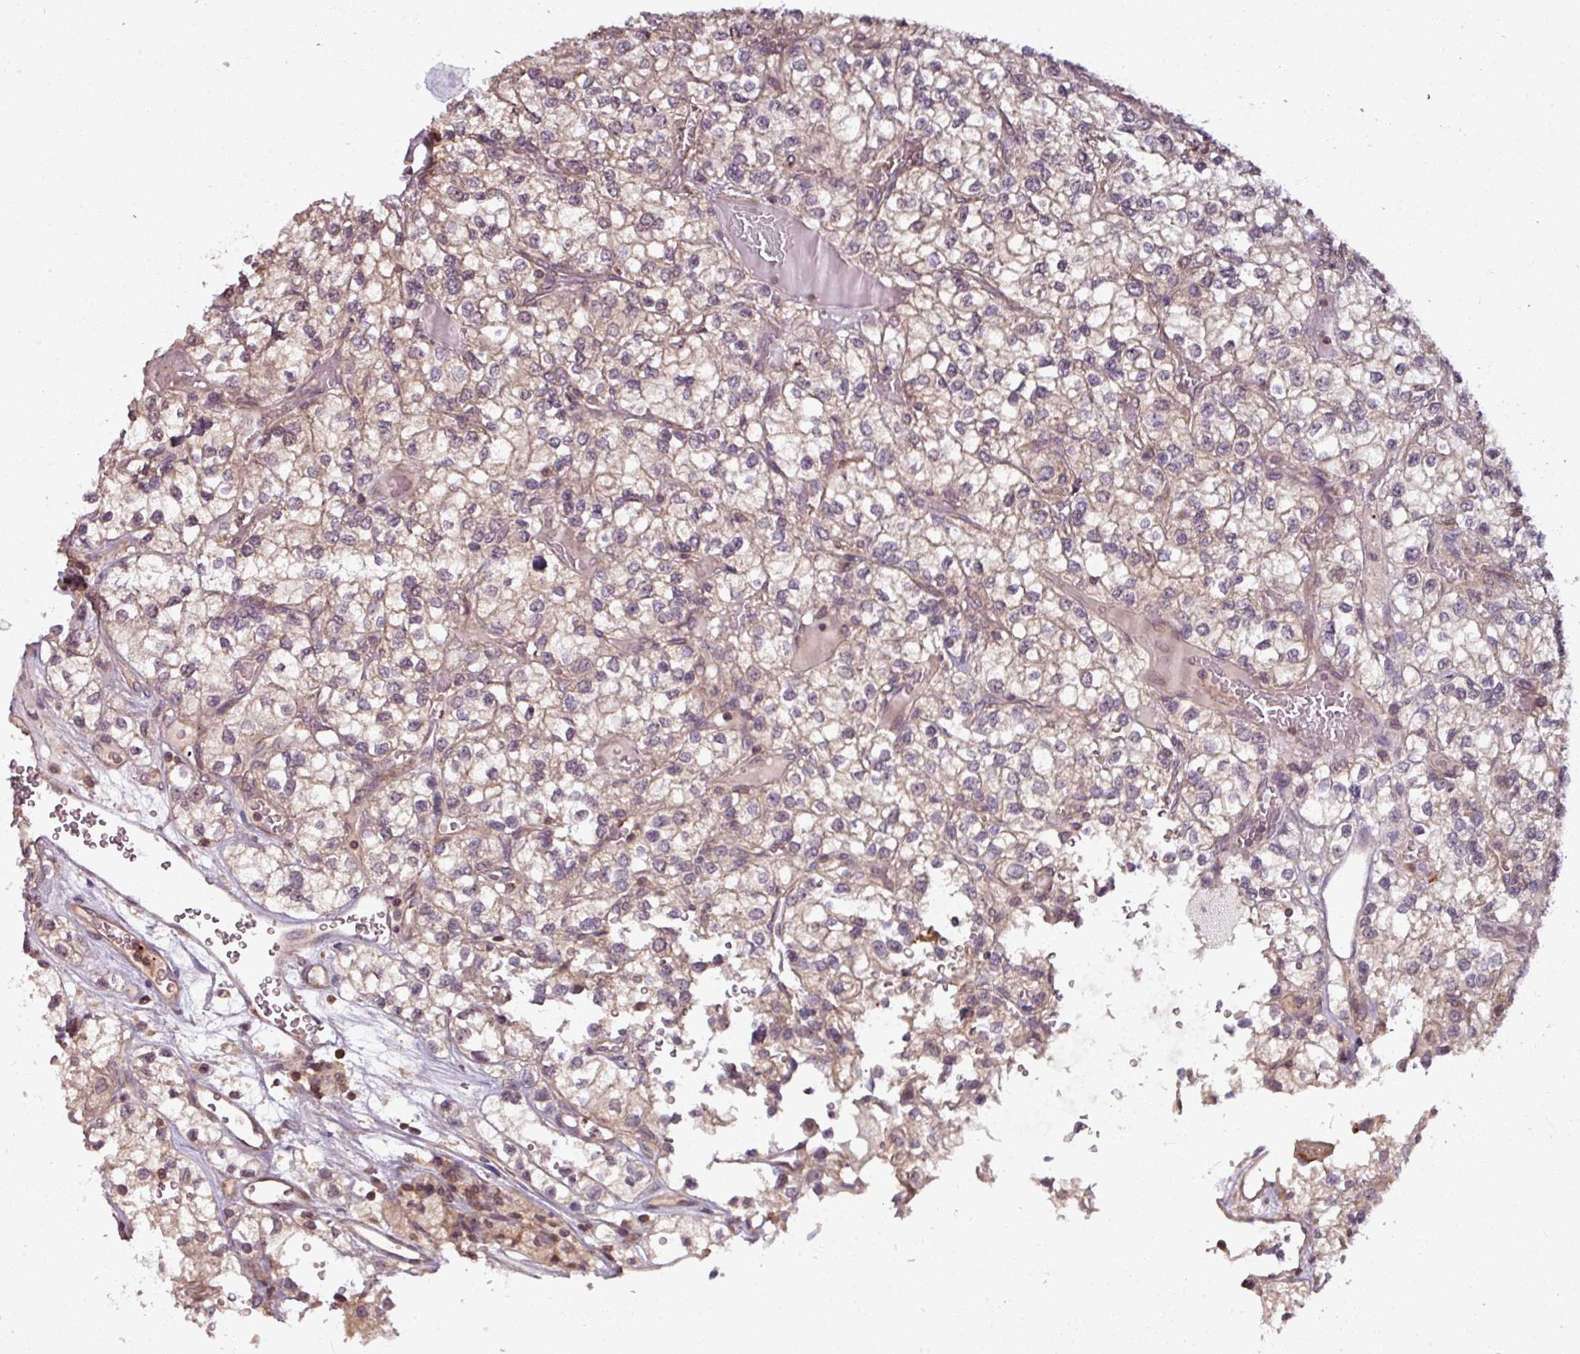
{"staining": {"intensity": "weak", "quantity": "25%-75%", "location": "cytoplasmic/membranous"}, "tissue": "renal cancer", "cell_type": "Tumor cells", "image_type": "cancer", "snomed": [{"axis": "morphology", "description": "Adenocarcinoma, NOS"}, {"axis": "topography", "description": "Kidney"}], "caption": "Weak cytoplasmic/membranous staining is seen in approximately 25%-75% of tumor cells in renal cancer (adenocarcinoma). Nuclei are stained in blue.", "gene": "TUSC3", "patient": {"sex": "male", "age": 80}}